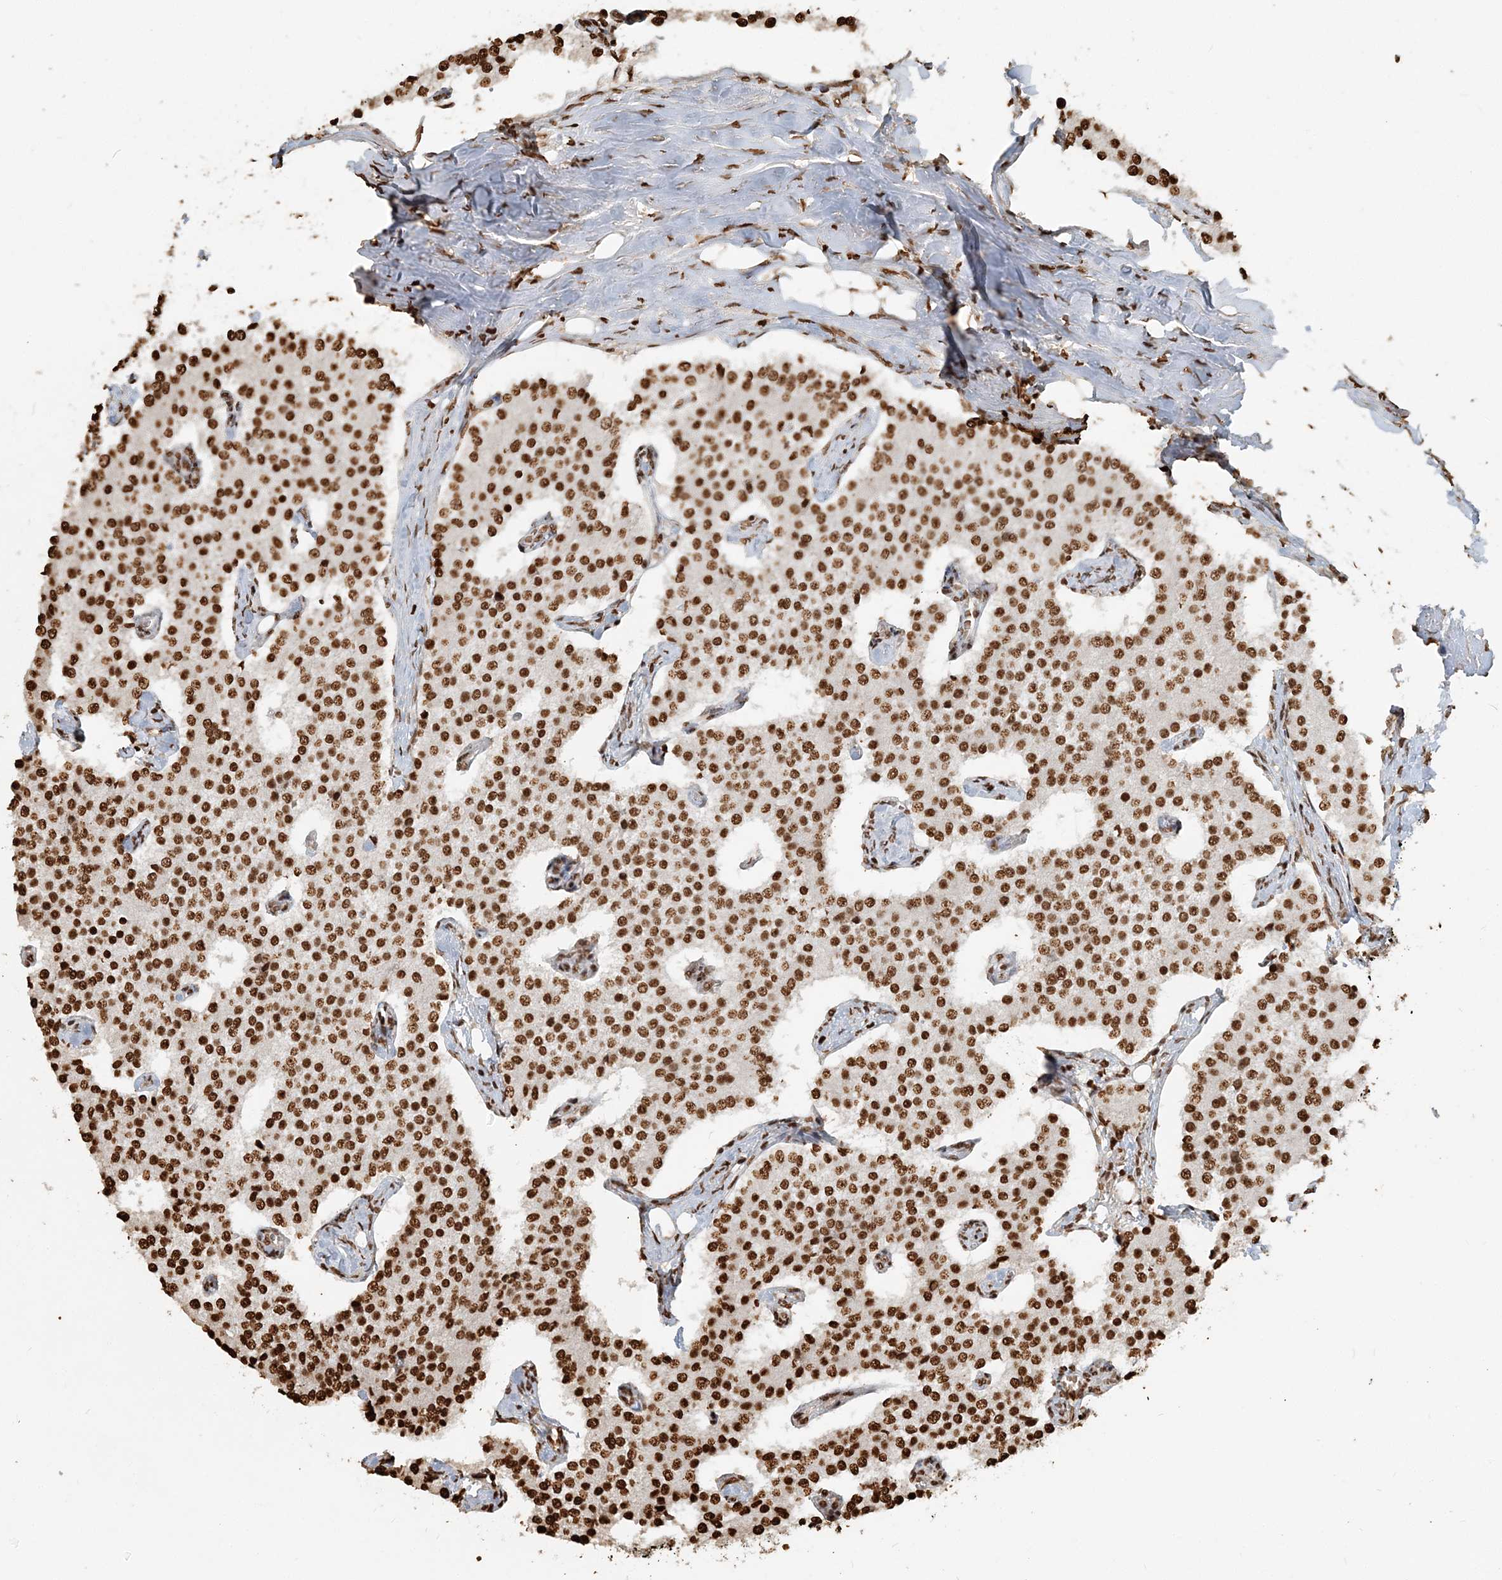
{"staining": {"intensity": "strong", "quantity": ">75%", "location": "nuclear"}, "tissue": "carcinoid", "cell_type": "Tumor cells", "image_type": "cancer", "snomed": [{"axis": "morphology", "description": "Carcinoid, malignant, NOS"}, {"axis": "topography", "description": "Colon"}], "caption": "Human carcinoid stained with a protein marker displays strong staining in tumor cells.", "gene": "H3-3B", "patient": {"sex": "female", "age": 52}}